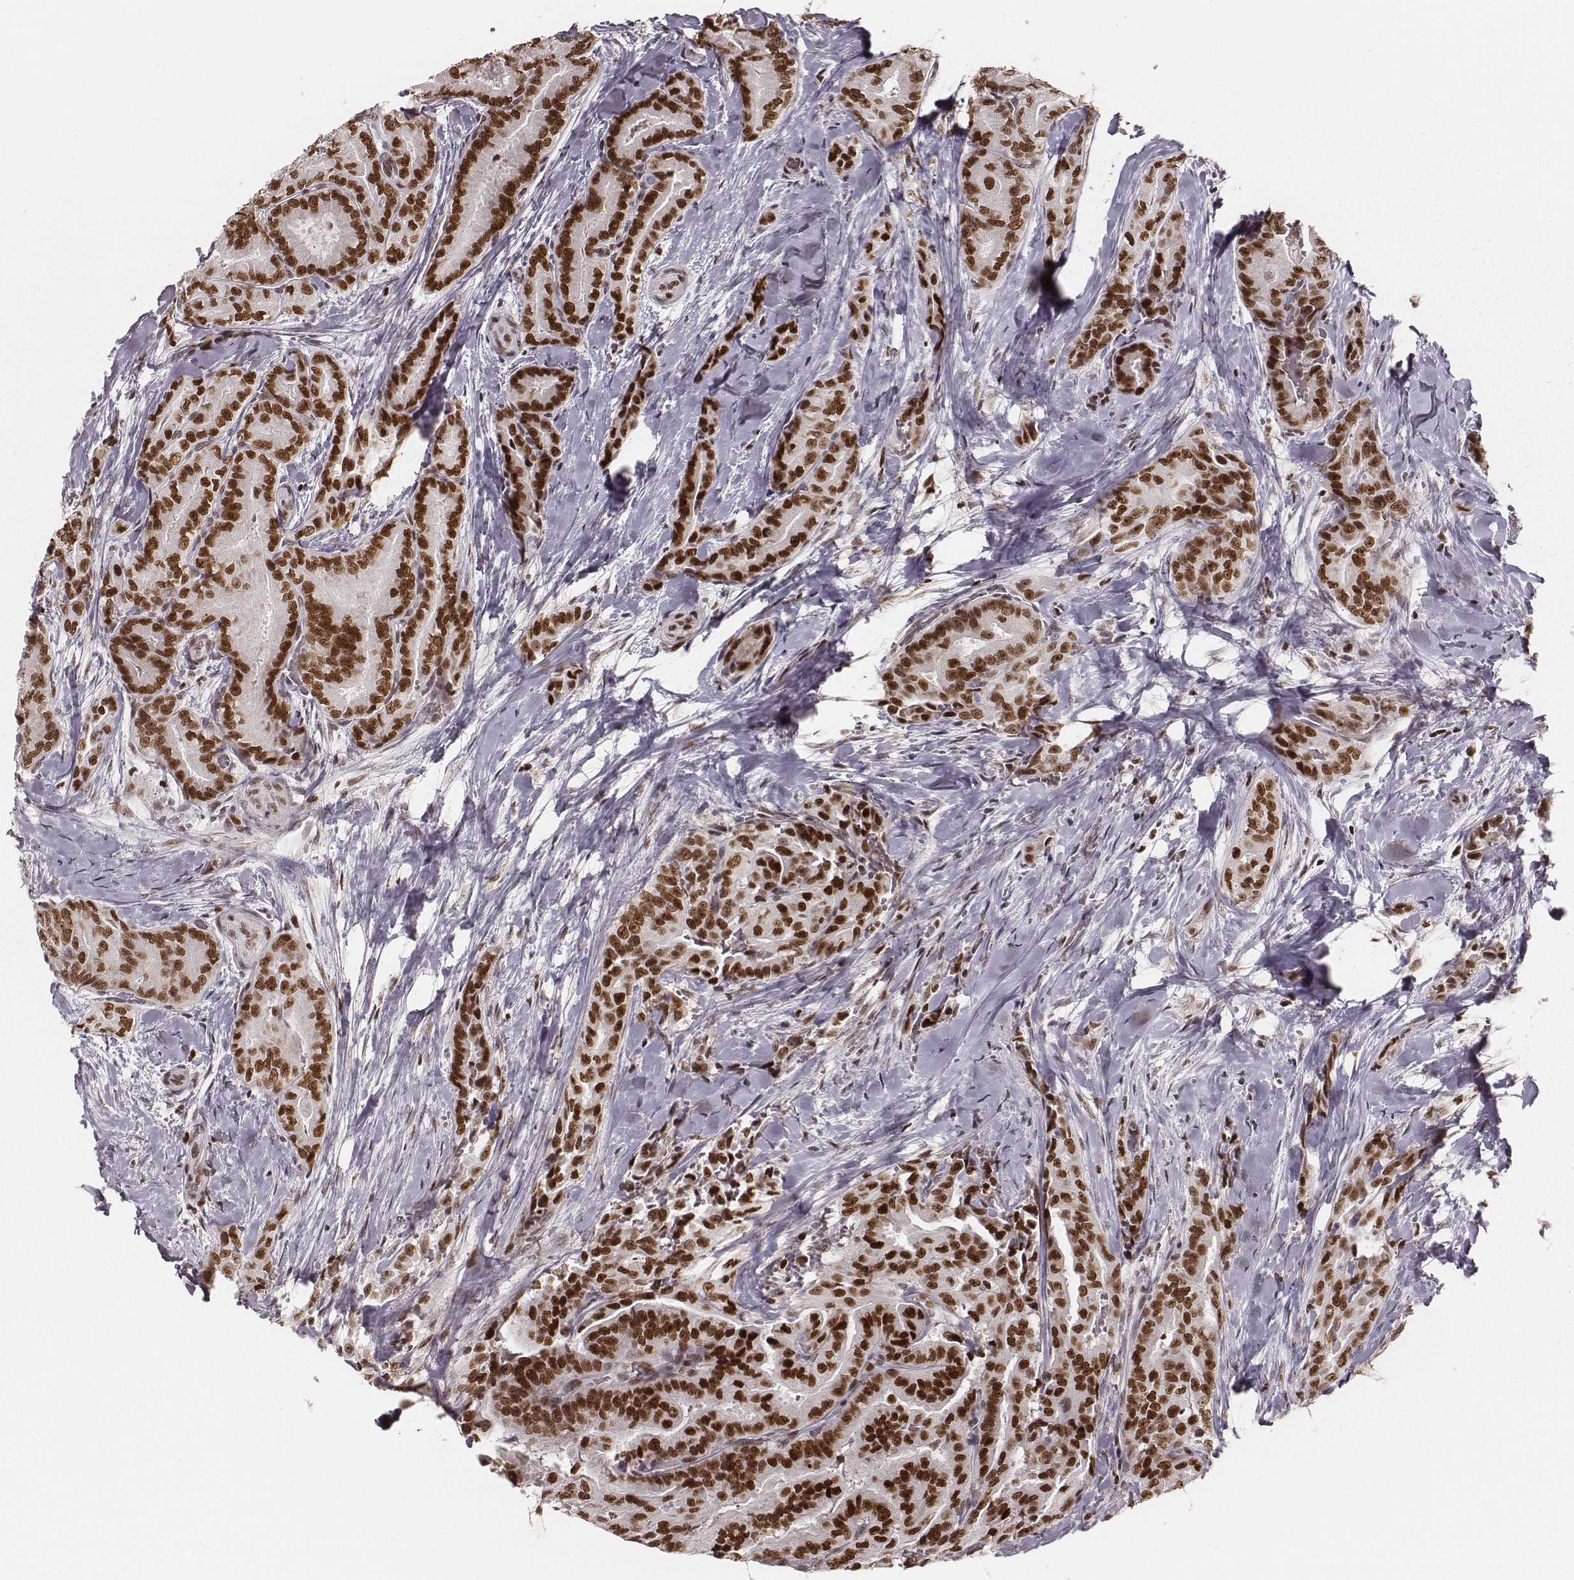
{"staining": {"intensity": "strong", "quantity": ">75%", "location": "nuclear"}, "tissue": "thyroid cancer", "cell_type": "Tumor cells", "image_type": "cancer", "snomed": [{"axis": "morphology", "description": "Papillary adenocarcinoma, NOS"}, {"axis": "topography", "description": "Thyroid gland"}], "caption": "Papillary adenocarcinoma (thyroid) stained with DAB (3,3'-diaminobenzidine) IHC reveals high levels of strong nuclear staining in about >75% of tumor cells.", "gene": "PARP1", "patient": {"sex": "male", "age": 61}}